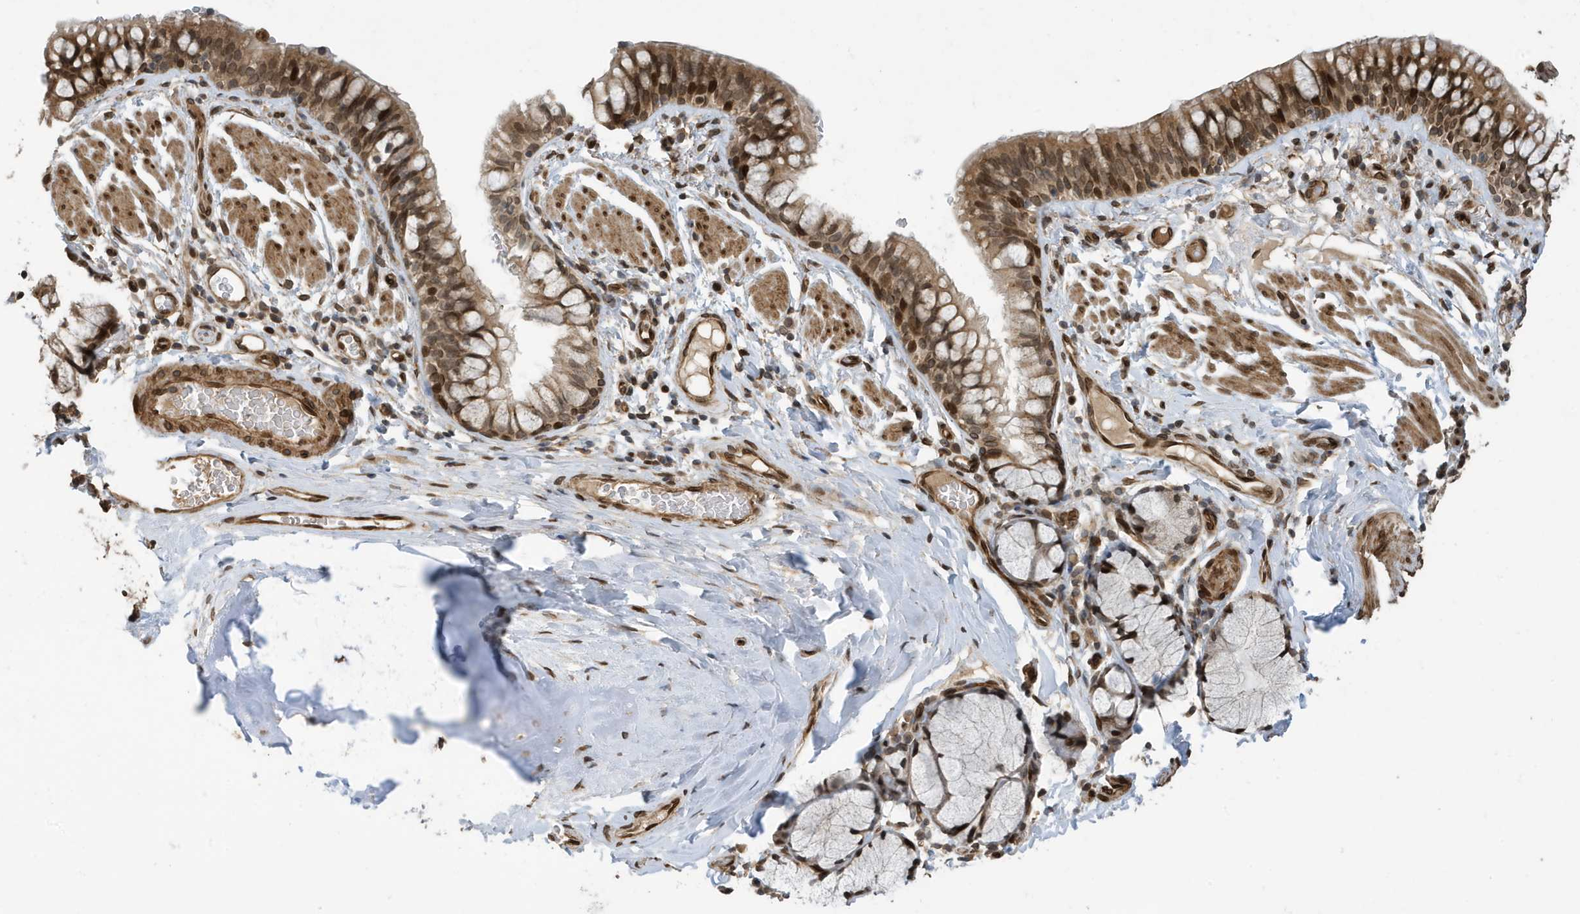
{"staining": {"intensity": "moderate", "quantity": ">75%", "location": "cytoplasmic/membranous,nuclear"}, "tissue": "bronchus", "cell_type": "Respiratory epithelial cells", "image_type": "normal", "snomed": [{"axis": "morphology", "description": "Normal tissue, NOS"}, {"axis": "topography", "description": "Cartilage tissue"}, {"axis": "topography", "description": "Bronchus"}], "caption": "Immunohistochemistry micrograph of normal human bronchus stained for a protein (brown), which demonstrates medium levels of moderate cytoplasmic/membranous,nuclear positivity in approximately >75% of respiratory epithelial cells.", "gene": "DUSP18", "patient": {"sex": "female", "age": 36}}